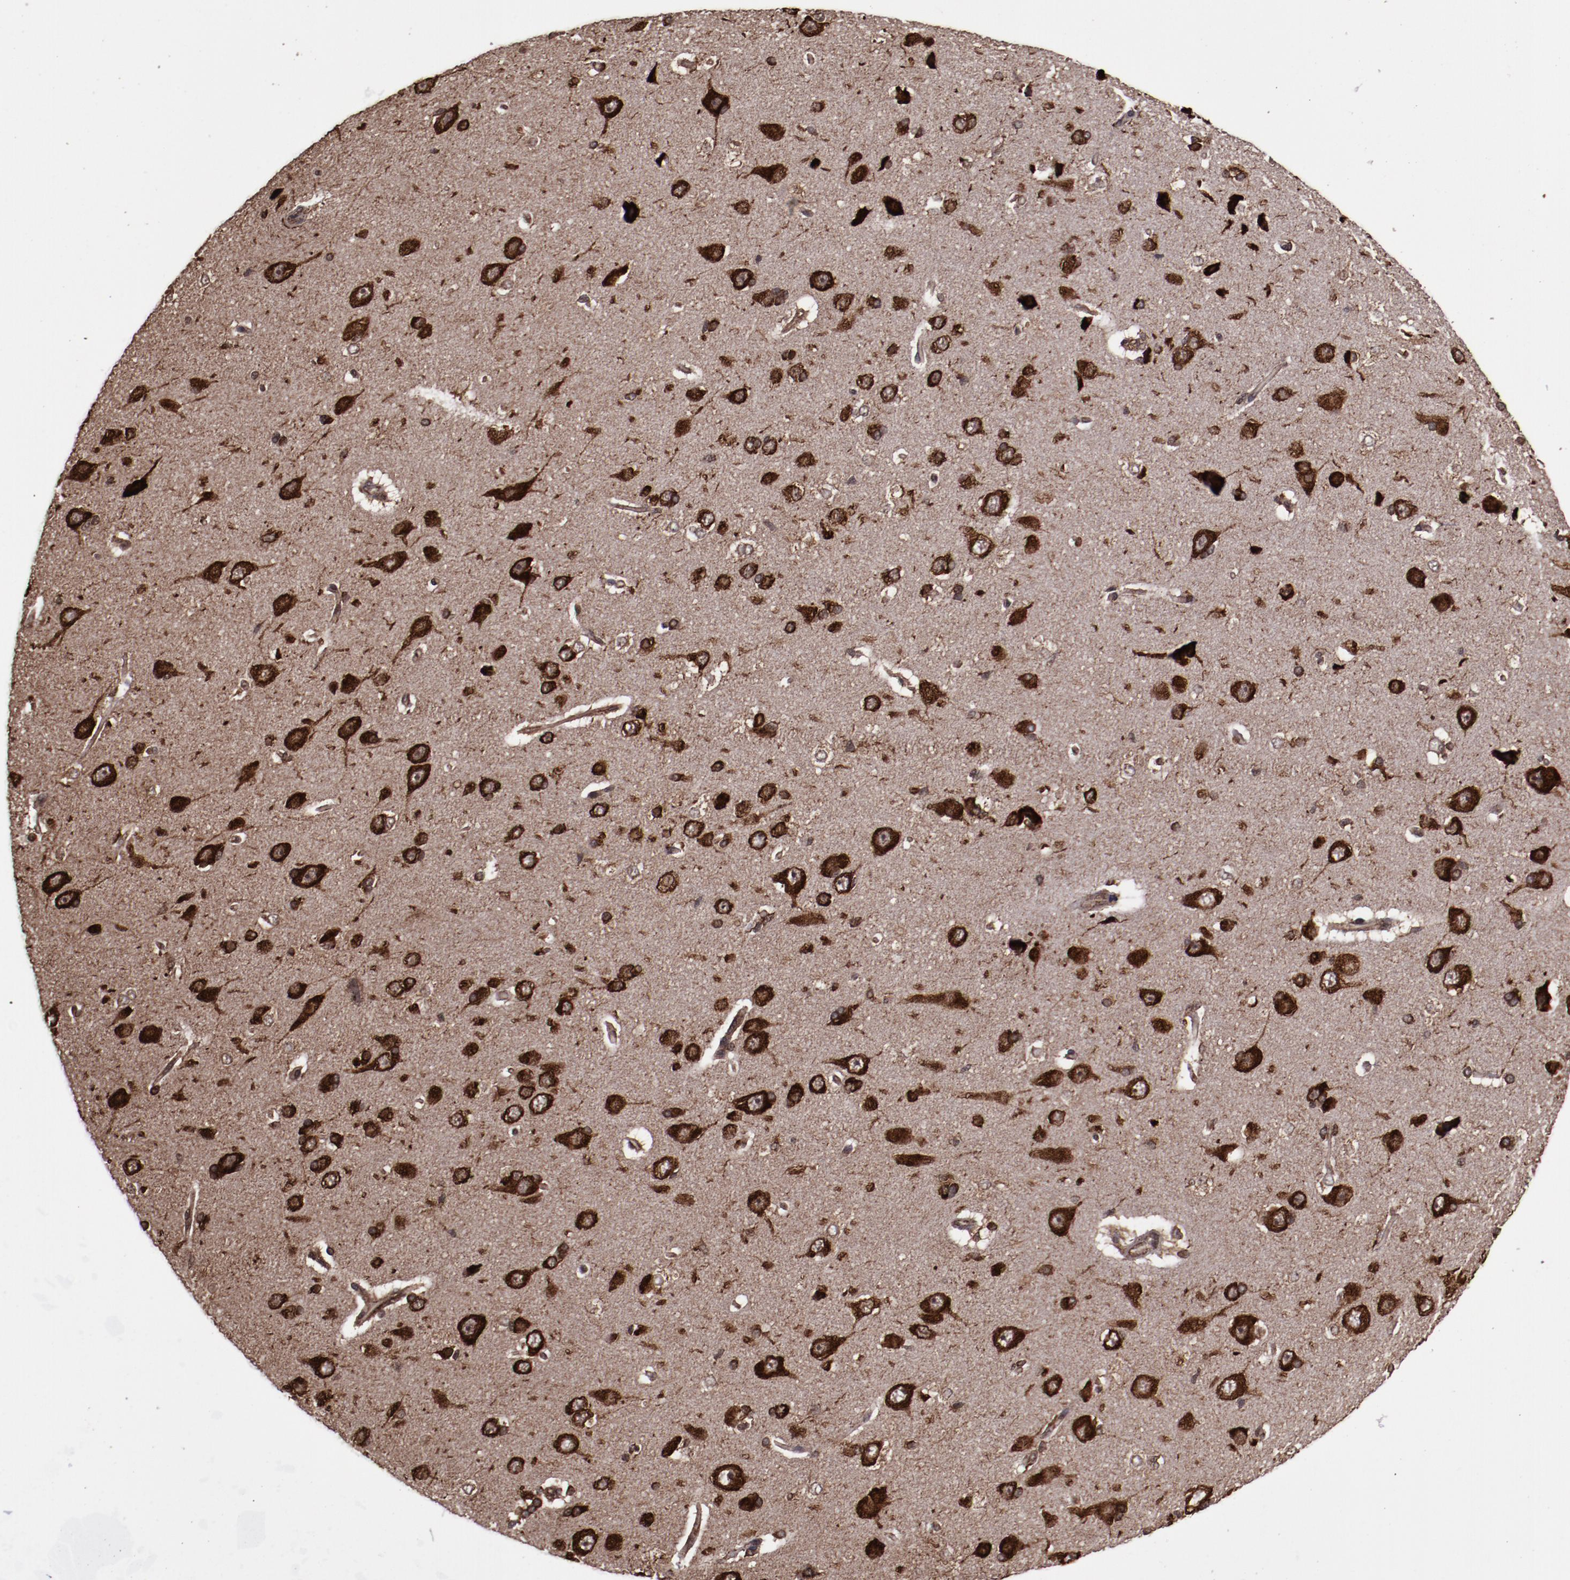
{"staining": {"intensity": "moderate", "quantity": ">75%", "location": "cytoplasmic/membranous"}, "tissue": "cerebral cortex", "cell_type": "Endothelial cells", "image_type": "normal", "snomed": [{"axis": "morphology", "description": "Normal tissue, NOS"}, {"axis": "topography", "description": "Cerebral cortex"}], "caption": "Human cerebral cortex stained with a brown dye shows moderate cytoplasmic/membranous positive staining in approximately >75% of endothelial cells.", "gene": "EIF4ENIF1", "patient": {"sex": "female", "age": 45}}